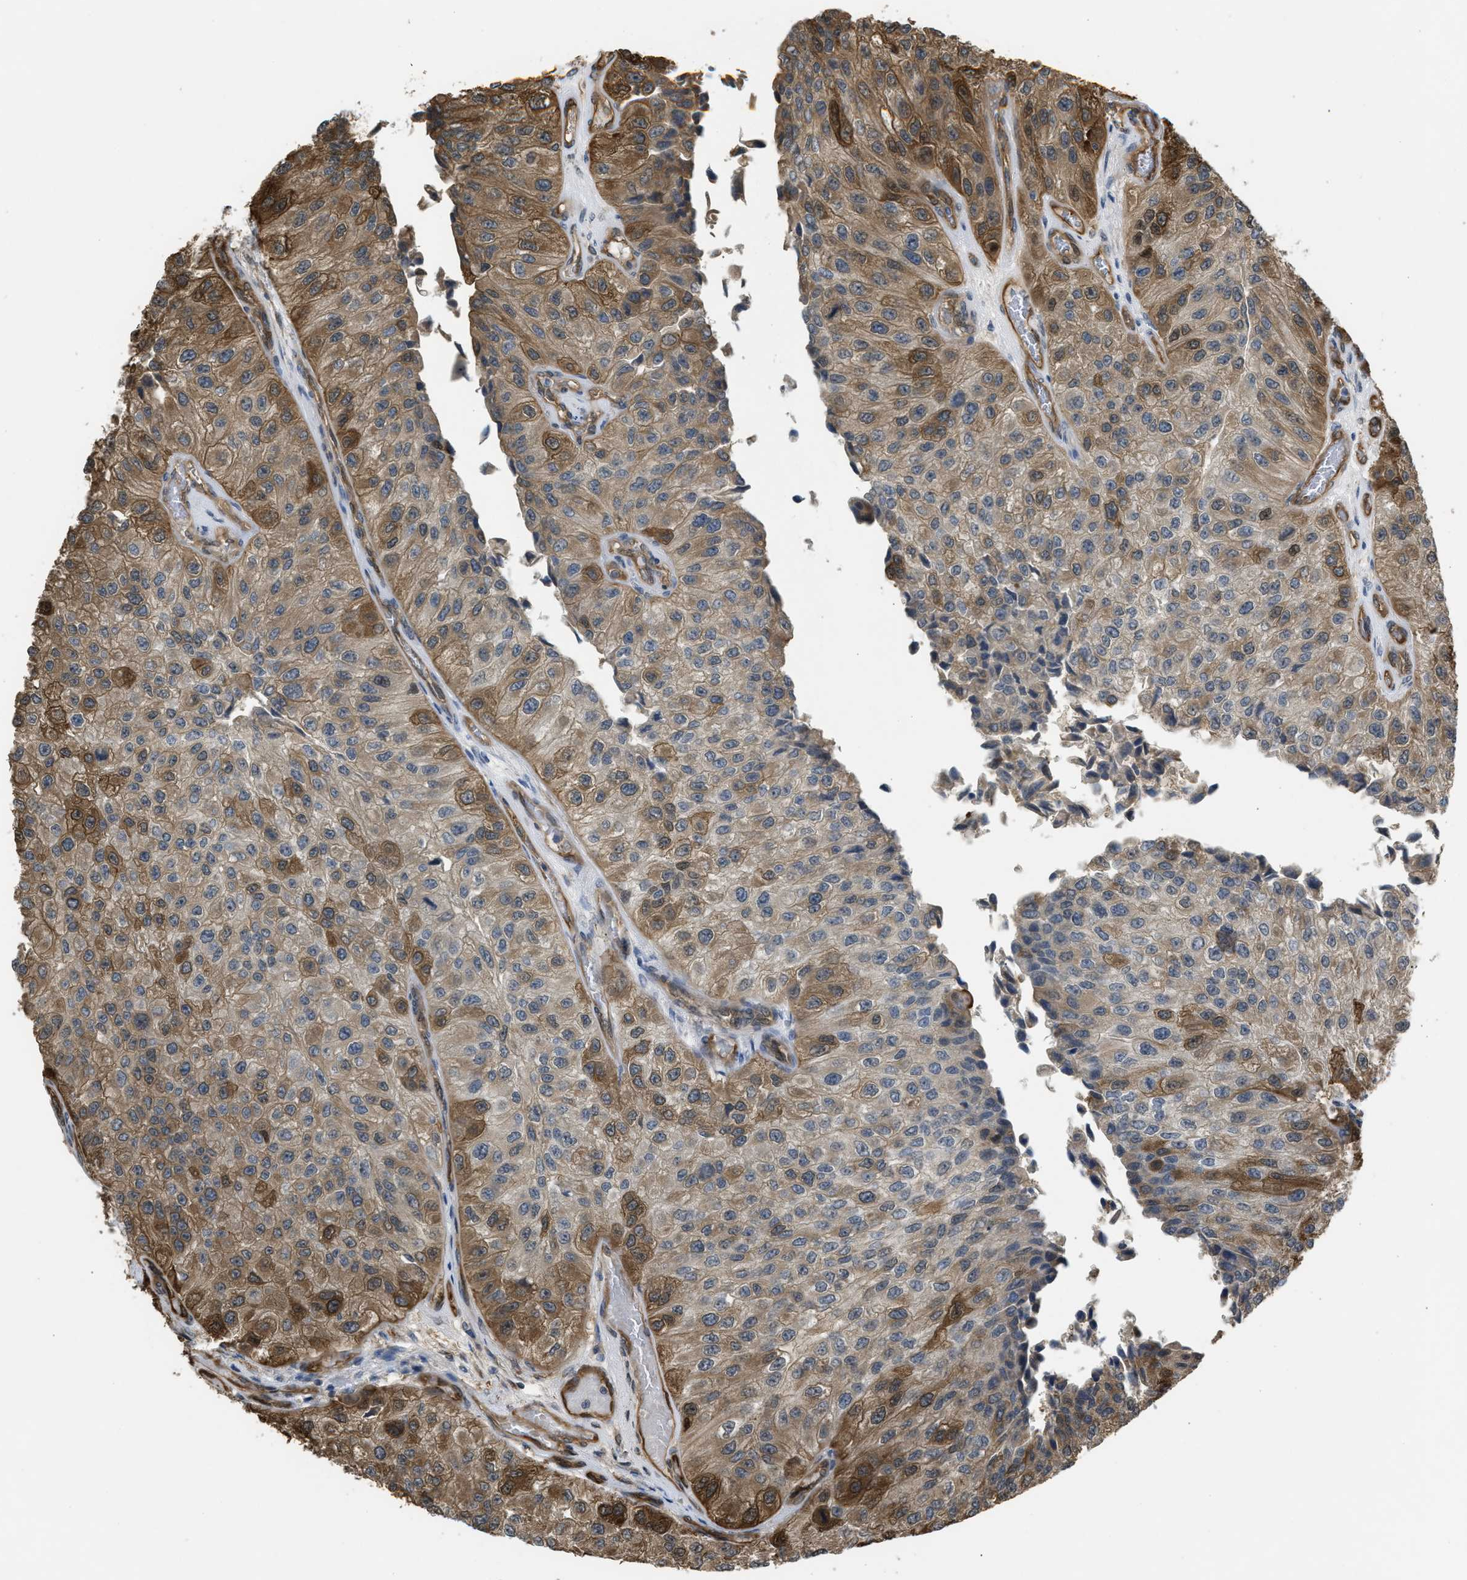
{"staining": {"intensity": "moderate", "quantity": ">75%", "location": "cytoplasmic/membranous"}, "tissue": "urothelial cancer", "cell_type": "Tumor cells", "image_type": "cancer", "snomed": [{"axis": "morphology", "description": "Urothelial carcinoma, High grade"}, {"axis": "topography", "description": "Kidney"}, {"axis": "topography", "description": "Urinary bladder"}], "caption": "The micrograph shows a brown stain indicating the presence of a protein in the cytoplasmic/membranous of tumor cells in urothelial cancer. (Stains: DAB in brown, nuclei in blue, Microscopy: brightfield microscopy at high magnification).", "gene": "BAG3", "patient": {"sex": "male", "age": 77}}